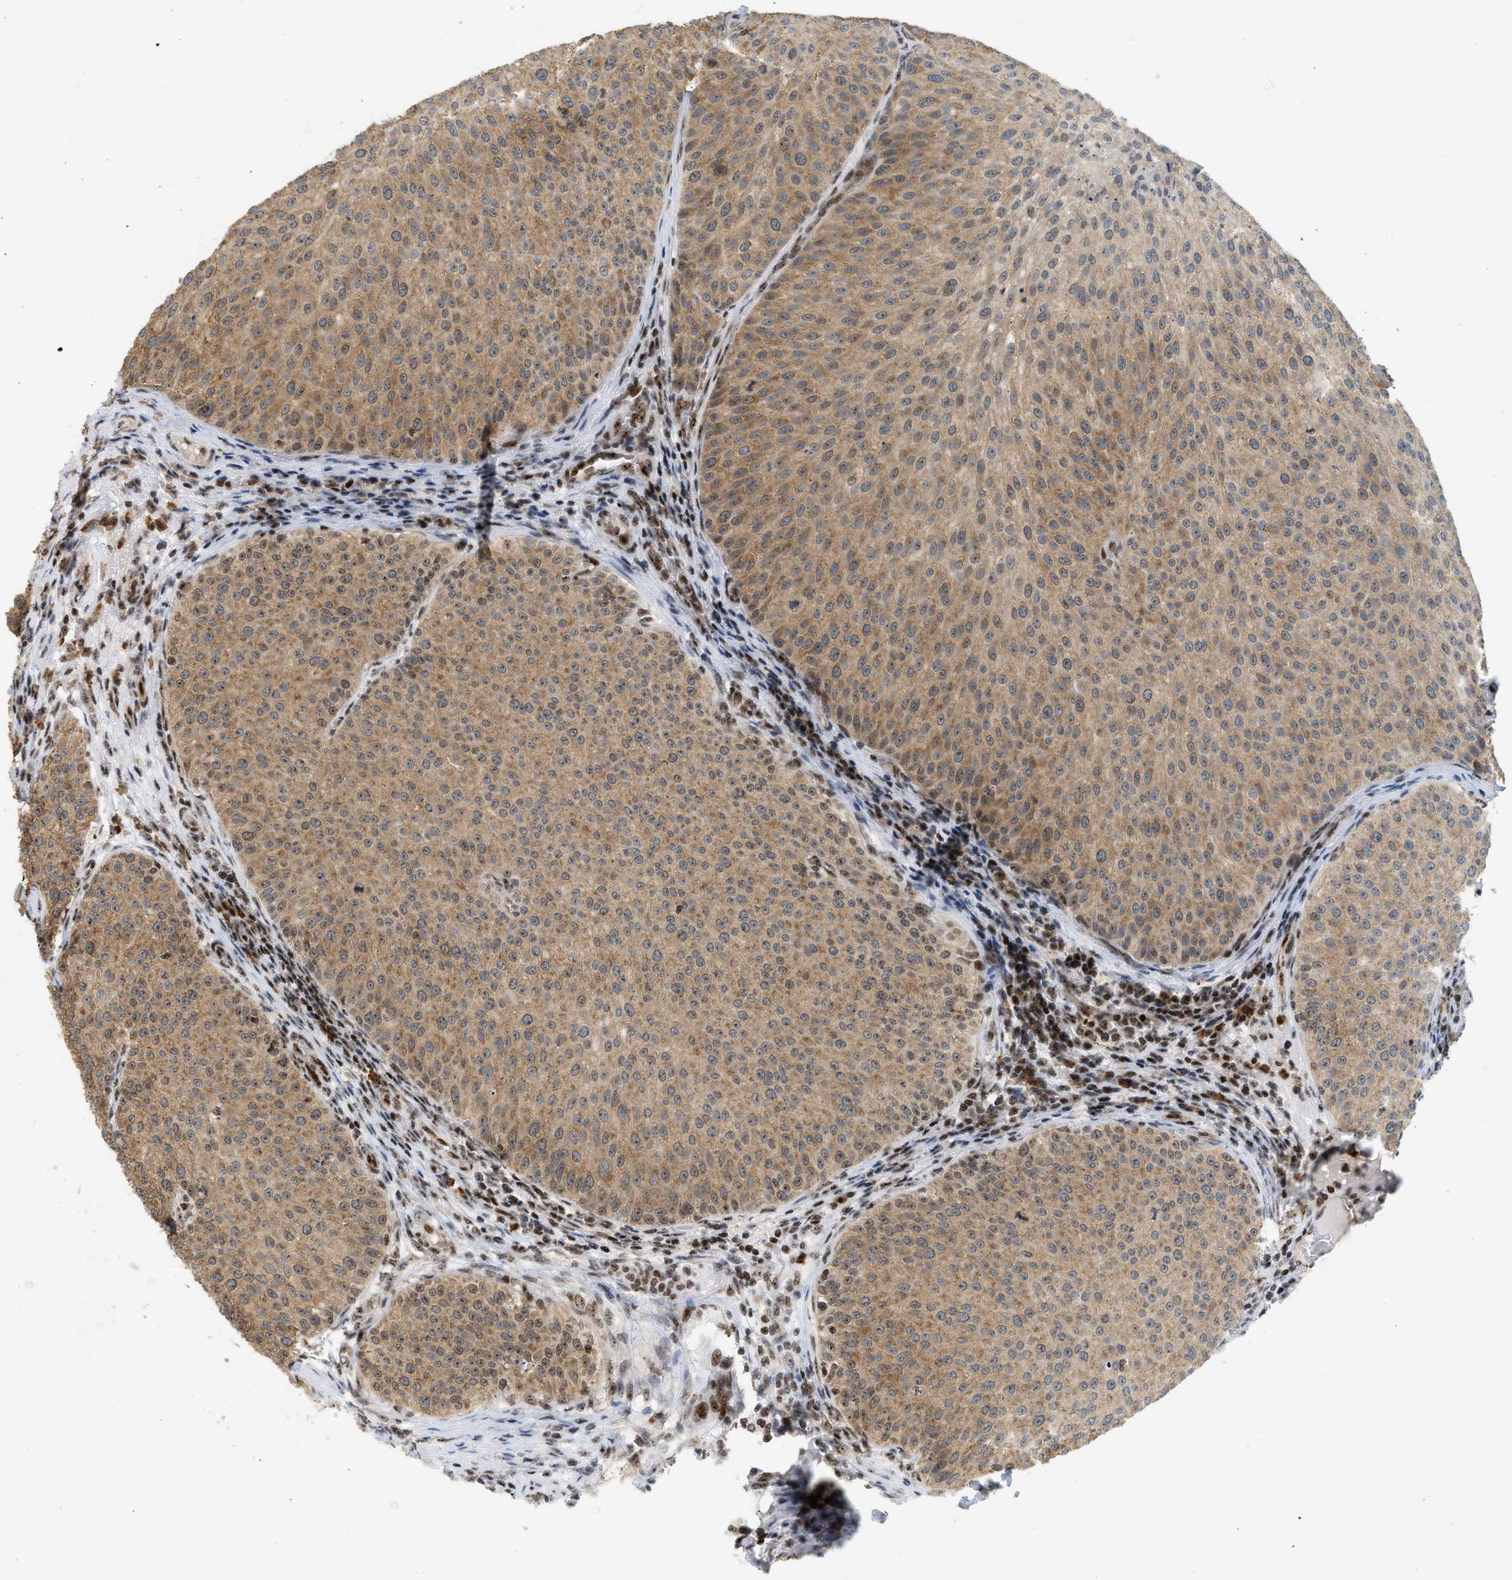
{"staining": {"intensity": "moderate", "quantity": ">75%", "location": "cytoplasmic/membranous,nuclear"}, "tissue": "urothelial cancer", "cell_type": "Tumor cells", "image_type": "cancer", "snomed": [{"axis": "morphology", "description": "Urothelial carcinoma, Low grade"}, {"axis": "topography", "description": "Smooth muscle"}, {"axis": "topography", "description": "Urinary bladder"}], "caption": "The immunohistochemical stain shows moderate cytoplasmic/membranous and nuclear expression in tumor cells of urothelial carcinoma (low-grade) tissue. (IHC, brightfield microscopy, high magnification).", "gene": "ZNF22", "patient": {"sex": "male", "age": 60}}